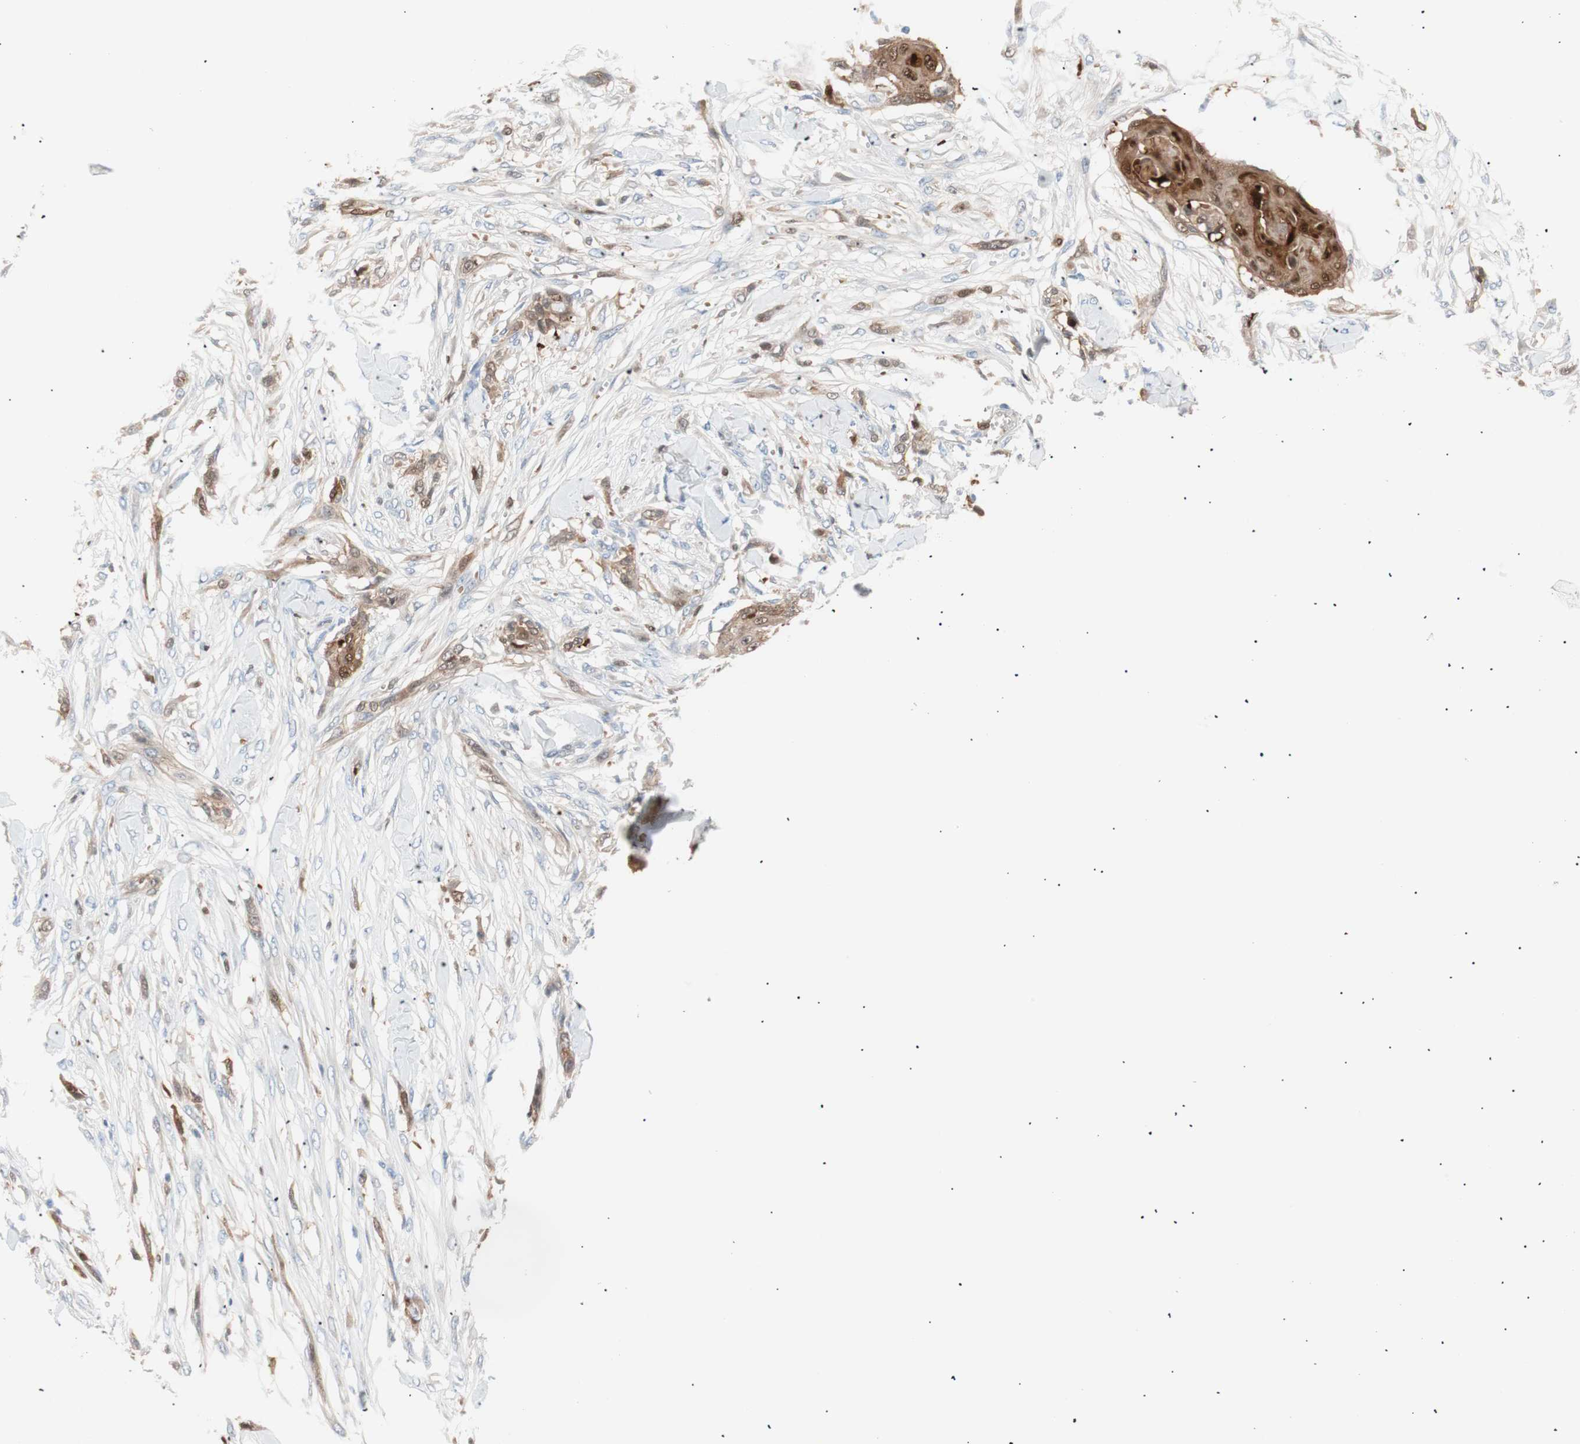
{"staining": {"intensity": "moderate", "quantity": ">75%", "location": "cytoplasmic/membranous,nuclear"}, "tissue": "skin cancer", "cell_type": "Tumor cells", "image_type": "cancer", "snomed": [{"axis": "morphology", "description": "Squamous cell carcinoma, NOS"}, {"axis": "topography", "description": "Skin"}], "caption": "A micrograph showing moderate cytoplasmic/membranous and nuclear staining in approximately >75% of tumor cells in skin cancer (squamous cell carcinoma), as visualized by brown immunohistochemical staining.", "gene": "IL18", "patient": {"sex": "female", "age": 59}}